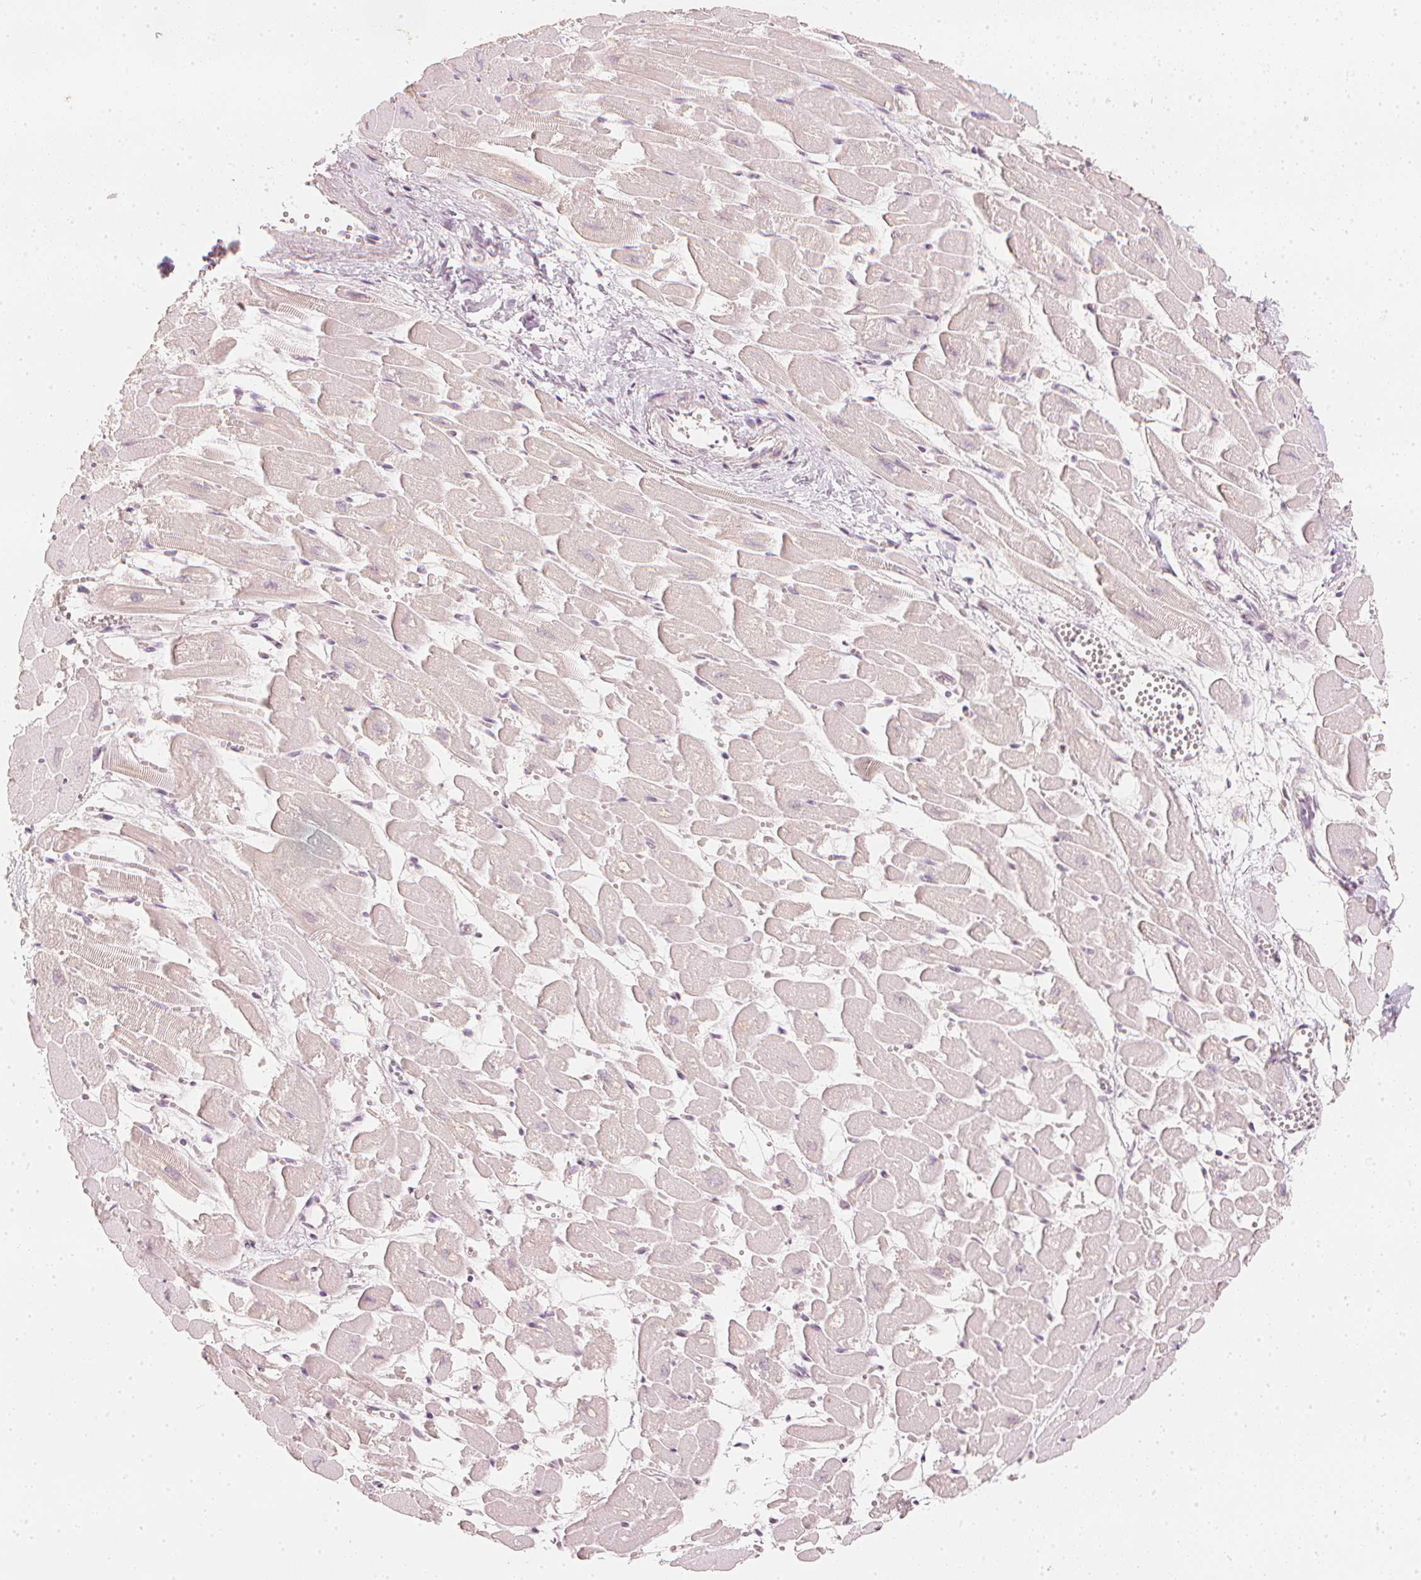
{"staining": {"intensity": "weak", "quantity": "25%-75%", "location": "cytoplasmic/membranous"}, "tissue": "heart muscle", "cell_type": "Cardiomyocytes", "image_type": "normal", "snomed": [{"axis": "morphology", "description": "Normal tissue, NOS"}, {"axis": "topography", "description": "Heart"}], "caption": "Weak cytoplasmic/membranous staining is seen in about 25%-75% of cardiomyocytes in unremarkable heart muscle. Immunohistochemistry stains the protein in brown and the nuclei are stained blue.", "gene": "CALB1", "patient": {"sex": "female", "age": 52}}